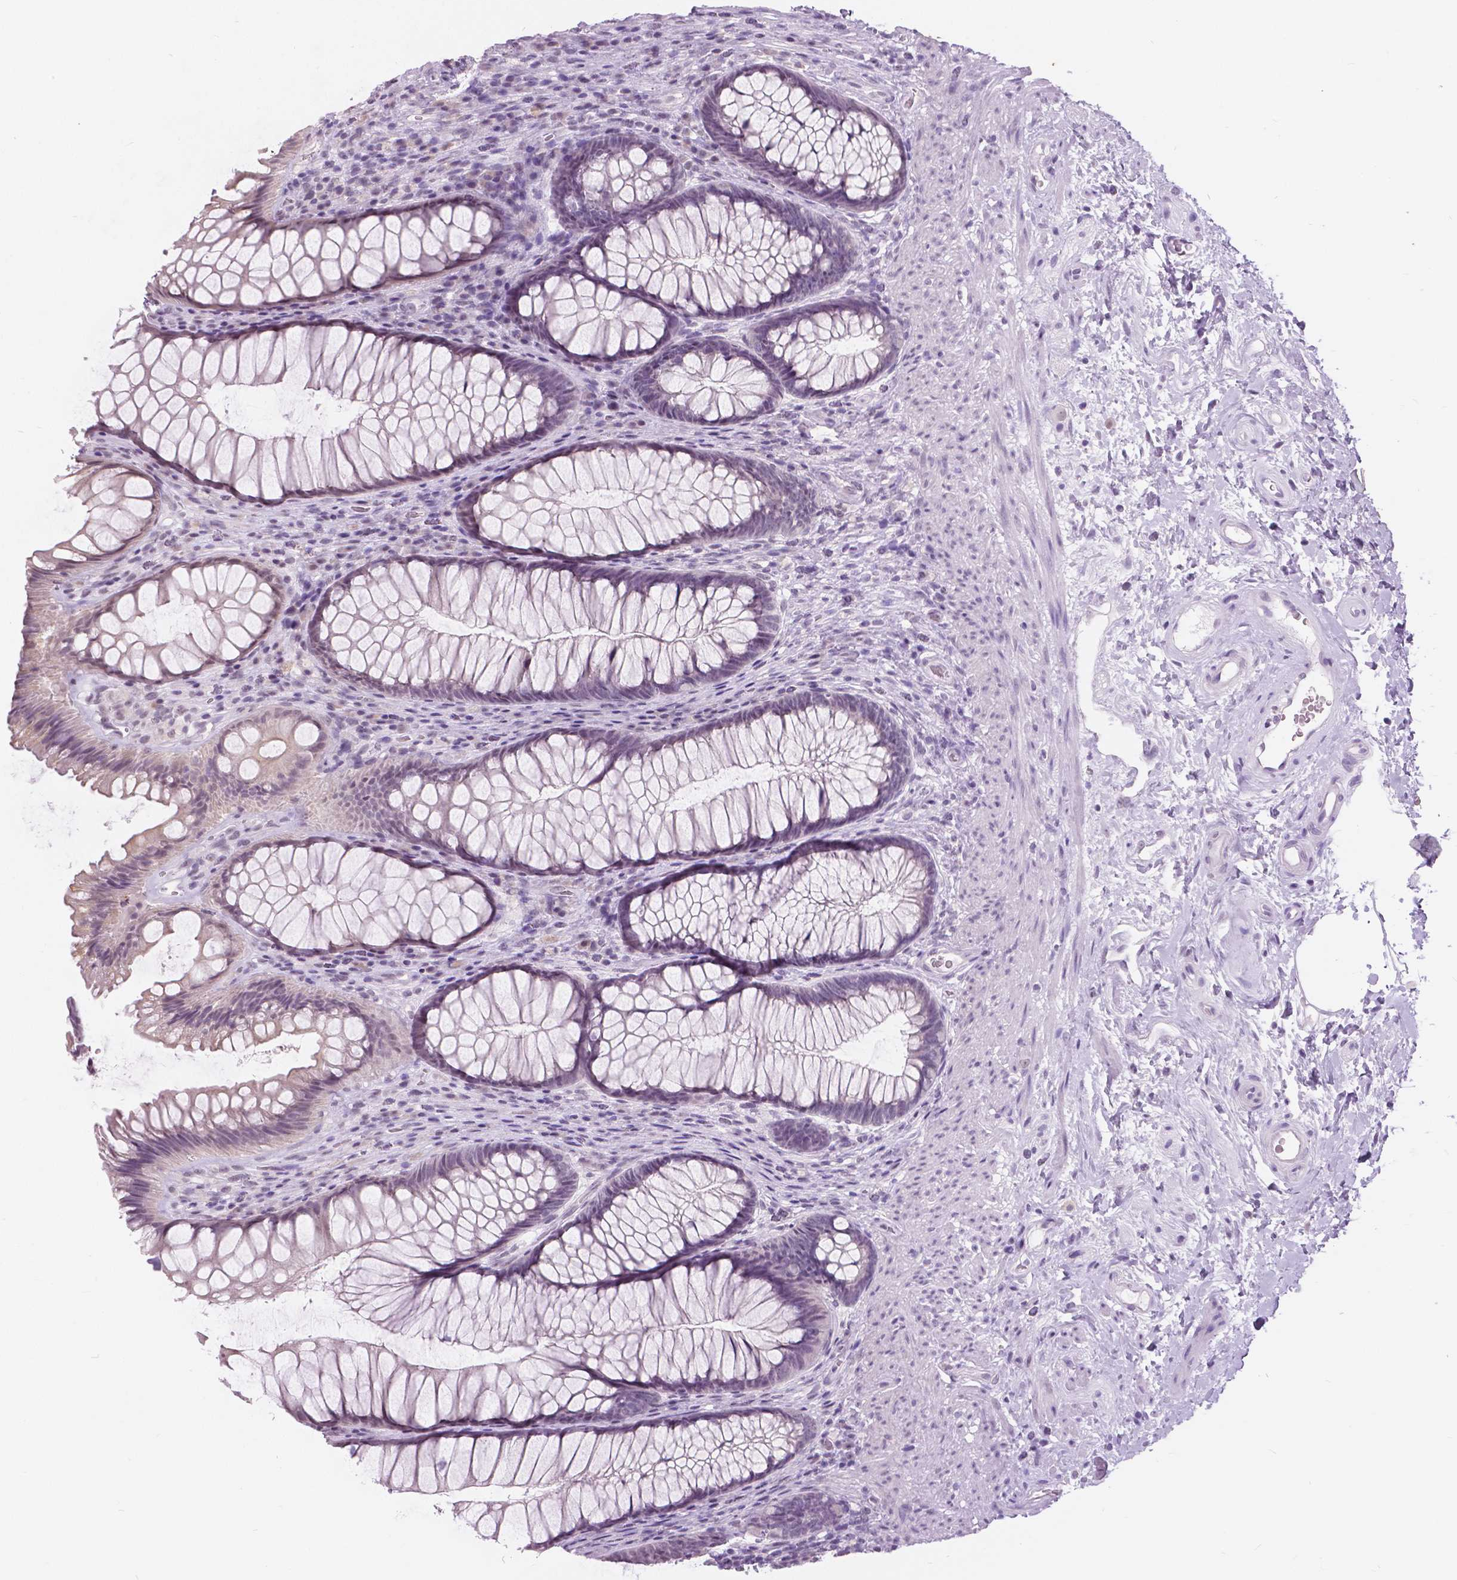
{"staining": {"intensity": "negative", "quantity": "none", "location": "none"}, "tissue": "rectum", "cell_type": "Glandular cells", "image_type": "normal", "snomed": [{"axis": "morphology", "description": "Normal tissue, NOS"}, {"axis": "topography", "description": "Smooth muscle"}, {"axis": "topography", "description": "Rectum"}], "caption": "Immunohistochemistry histopathology image of normal rectum: human rectum stained with DAB (3,3'-diaminobenzidine) reveals no significant protein positivity in glandular cells. The staining is performed using DAB brown chromogen with nuclei counter-stained in using hematoxylin.", "gene": "MYOM1", "patient": {"sex": "male", "age": 53}}